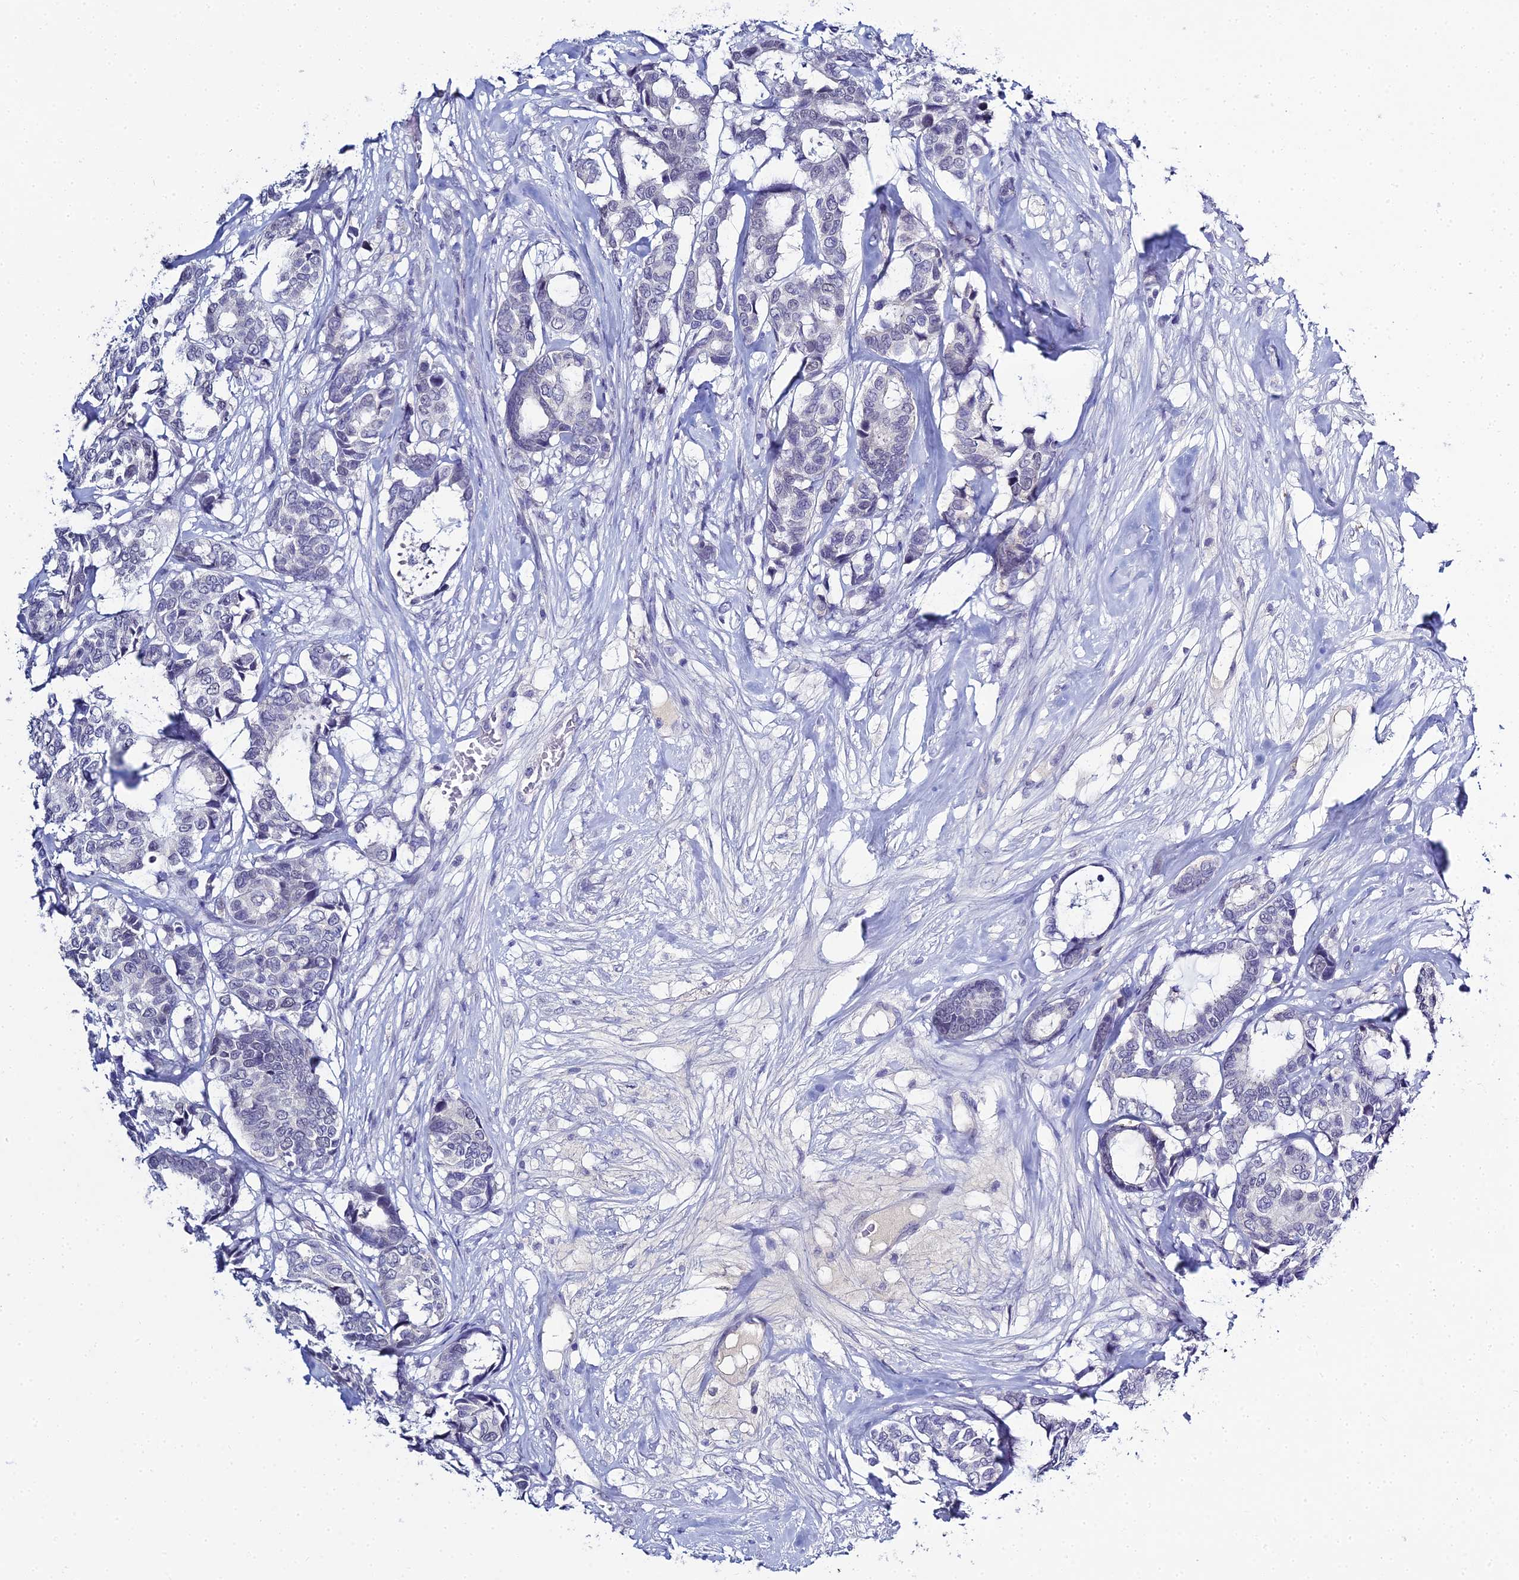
{"staining": {"intensity": "negative", "quantity": "none", "location": "none"}, "tissue": "breast cancer", "cell_type": "Tumor cells", "image_type": "cancer", "snomed": [{"axis": "morphology", "description": "Duct carcinoma"}, {"axis": "topography", "description": "Breast"}], "caption": "Tumor cells are negative for brown protein staining in breast cancer (infiltrating ductal carcinoma).", "gene": "MUC13", "patient": {"sex": "female", "age": 87}}